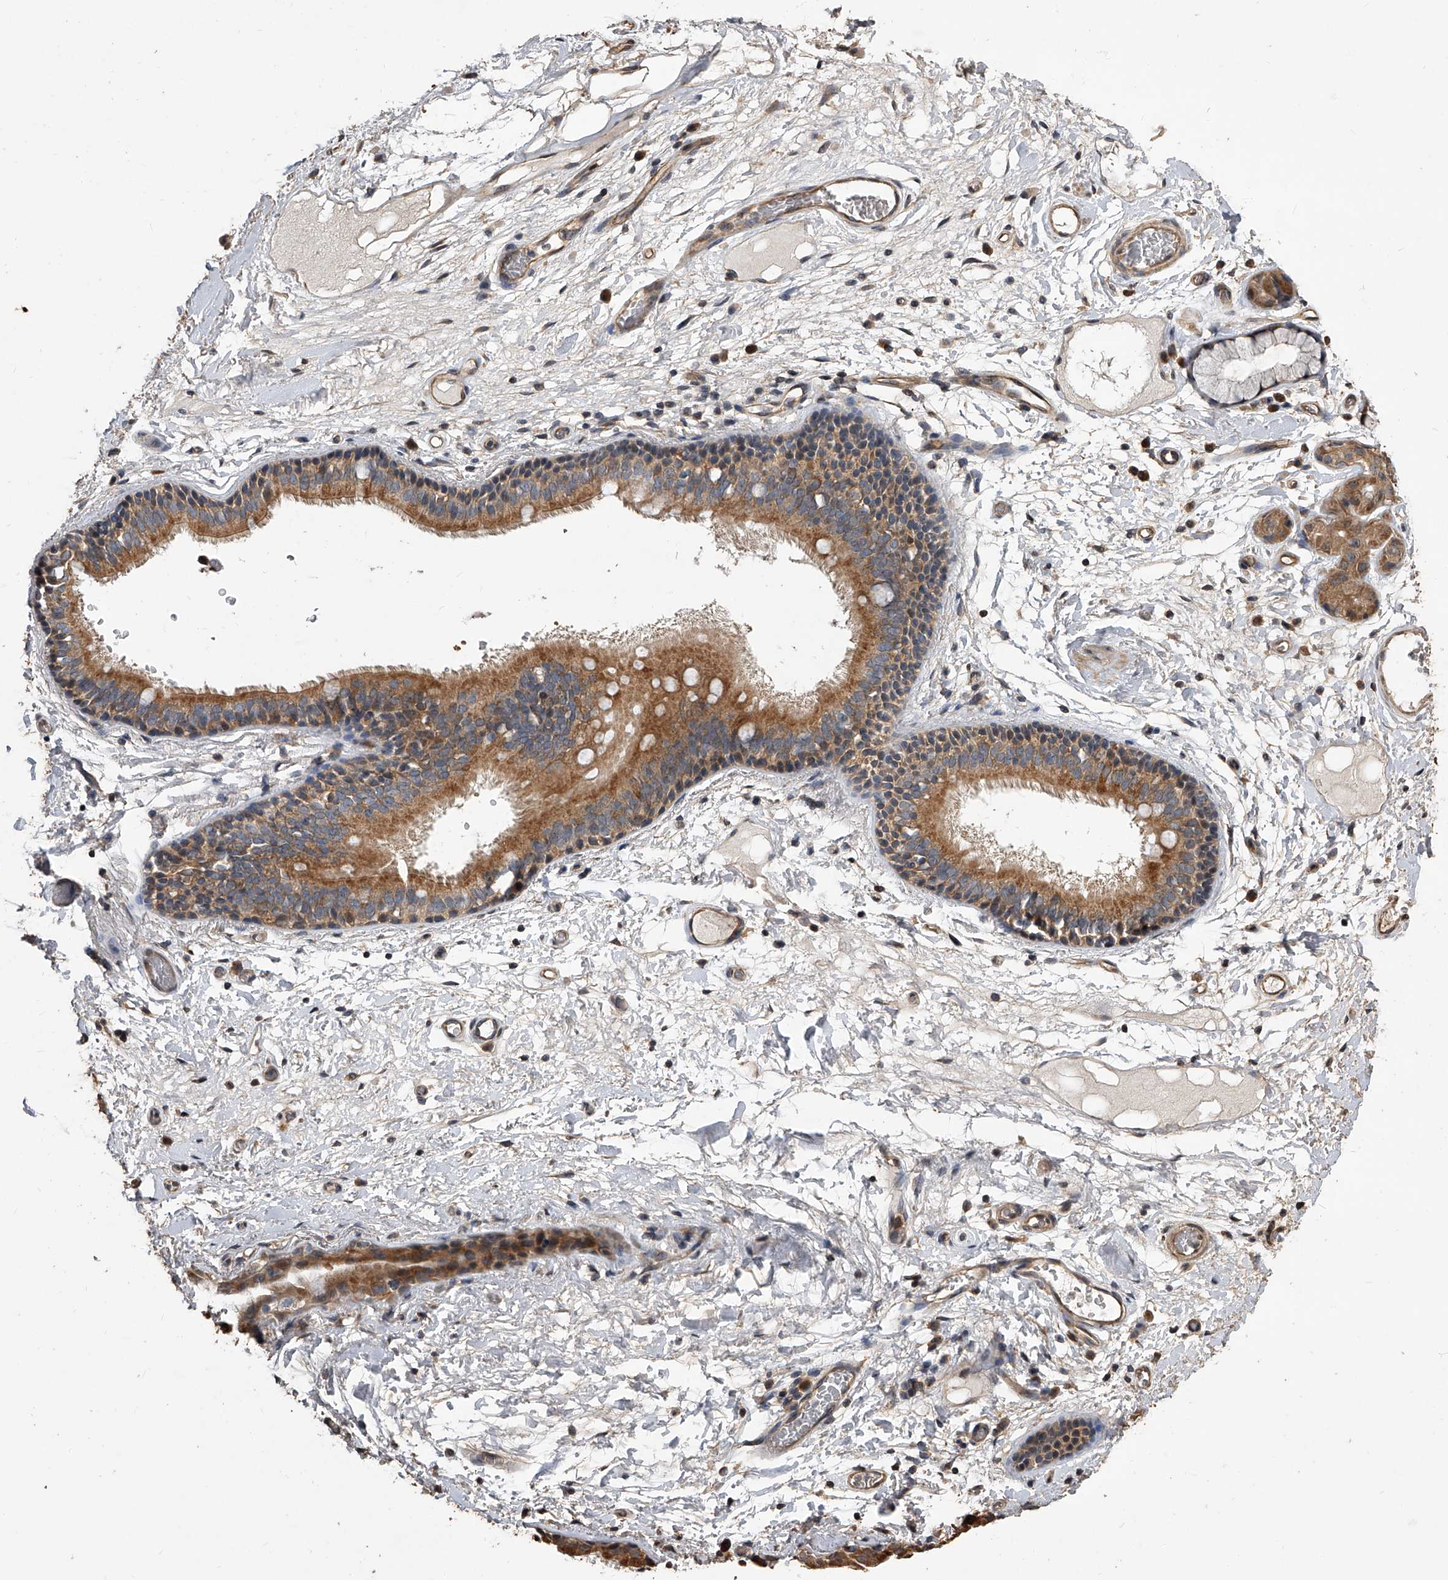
{"staining": {"intensity": "negative", "quantity": "none", "location": "none"}, "tissue": "adipose tissue", "cell_type": "Adipocytes", "image_type": "normal", "snomed": [{"axis": "morphology", "description": "Normal tissue, NOS"}, {"axis": "topography", "description": "Cartilage tissue"}], "caption": "This micrograph is of unremarkable adipose tissue stained with immunohistochemistry (IHC) to label a protein in brown with the nuclei are counter-stained blue. There is no expression in adipocytes.", "gene": "LTV1", "patient": {"sex": "female", "age": 63}}